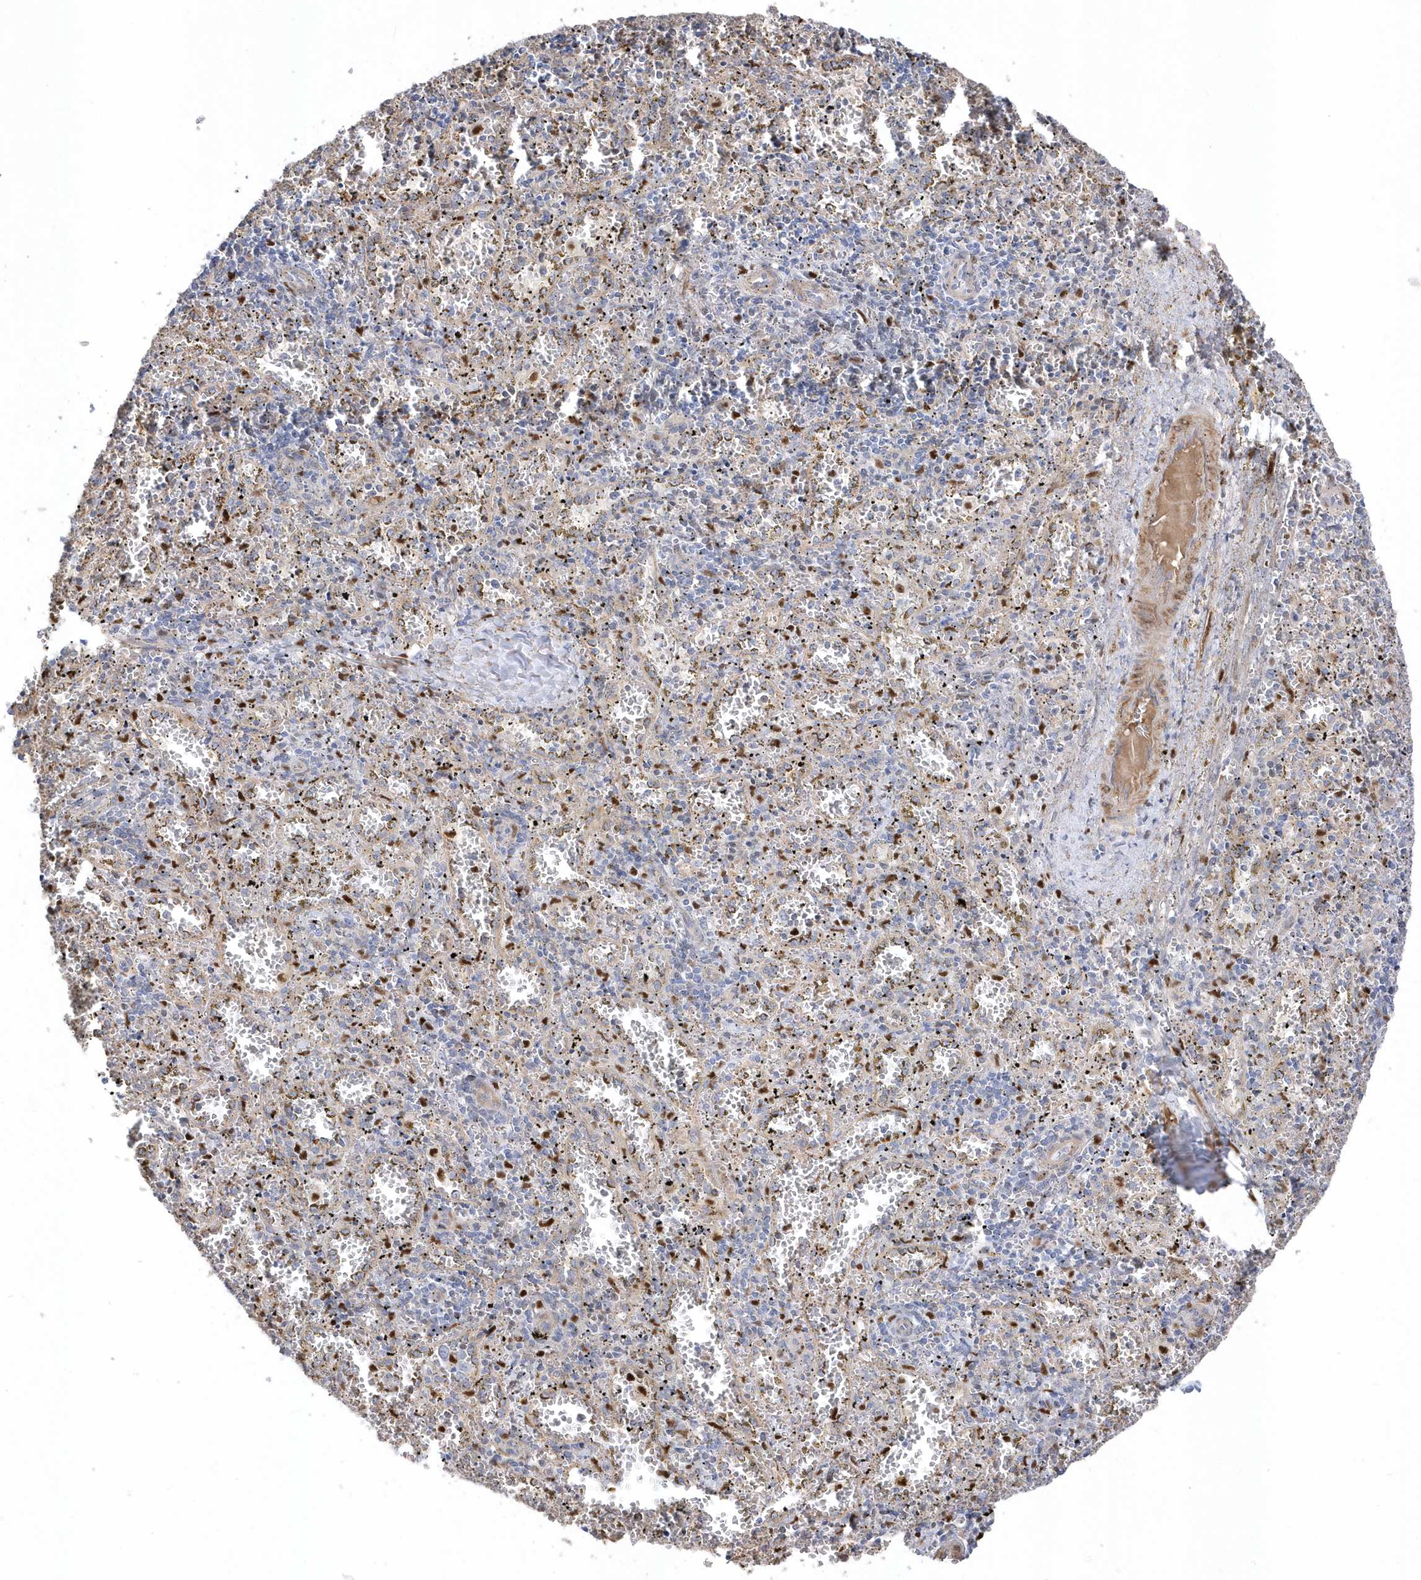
{"staining": {"intensity": "weak", "quantity": "<25%", "location": "nuclear"}, "tissue": "spleen", "cell_type": "Cells in red pulp", "image_type": "normal", "snomed": [{"axis": "morphology", "description": "Normal tissue, NOS"}, {"axis": "topography", "description": "Spleen"}], "caption": "High power microscopy micrograph of an IHC micrograph of normal spleen, revealing no significant staining in cells in red pulp. (Immunohistochemistry, brightfield microscopy, high magnification).", "gene": "GTPBP6", "patient": {"sex": "male", "age": 11}}